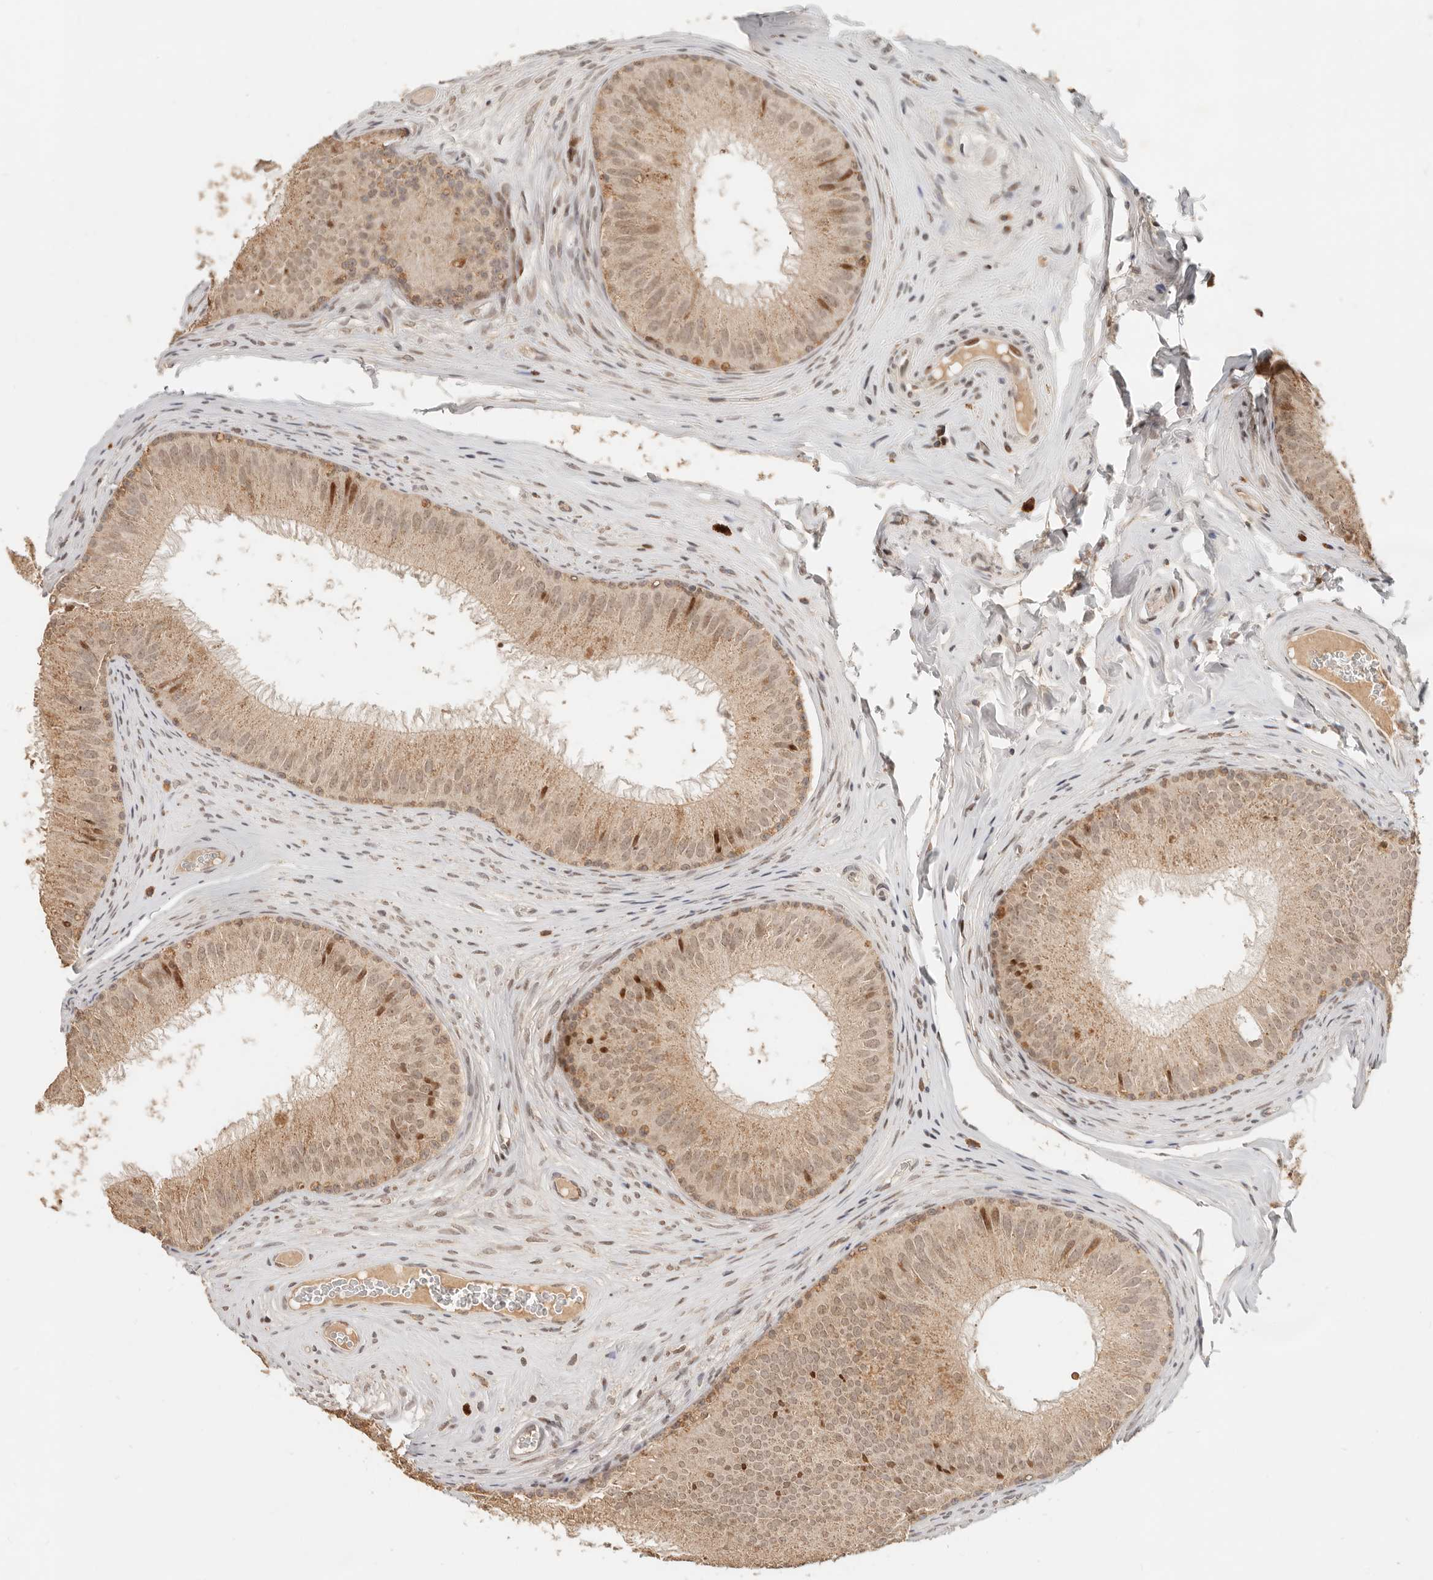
{"staining": {"intensity": "moderate", "quantity": "25%-75%", "location": "nuclear"}, "tissue": "epididymis", "cell_type": "Glandular cells", "image_type": "normal", "snomed": [{"axis": "morphology", "description": "Normal tissue, NOS"}, {"axis": "topography", "description": "Epididymis"}], "caption": "An immunohistochemistry (IHC) histopathology image of benign tissue is shown. Protein staining in brown labels moderate nuclear positivity in epididymis within glandular cells.", "gene": "NPAS2", "patient": {"sex": "male", "age": 32}}